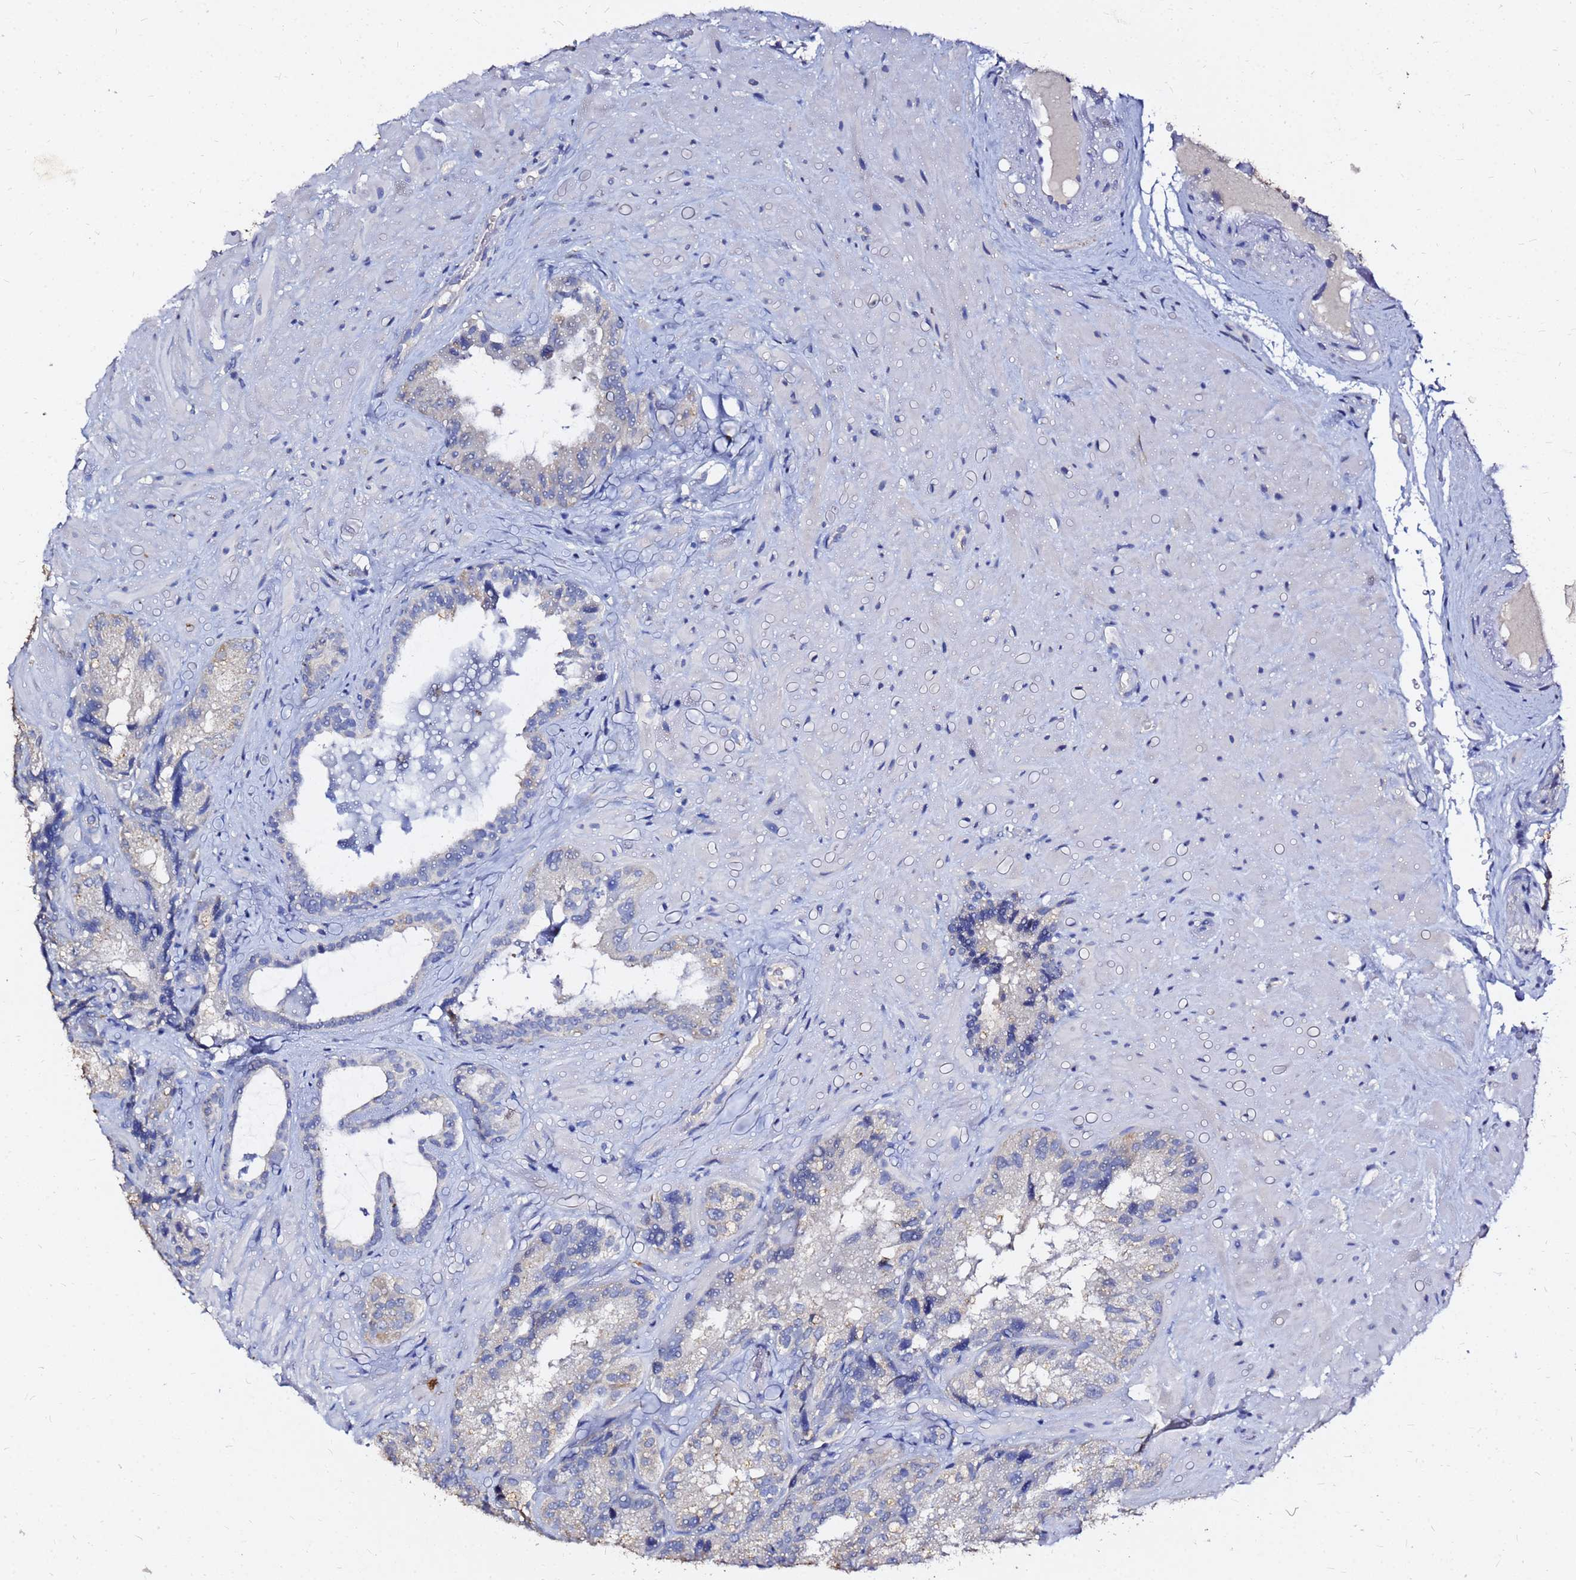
{"staining": {"intensity": "negative", "quantity": "none", "location": "none"}, "tissue": "seminal vesicle", "cell_type": "Glandular cells", "image_type": "normal", "snomed": [{"axis": "morphology", "description": "Normal tissue, NOS"}, {"axis": "topography", "description": "Seminal veicle"}], "caption": "Immunohistochemical staining of normal human seminal vesicle reveals no significant positivity in glandular cells.", "gene": "FAM183A", "patient": {"sex": "male", "age": 58}}